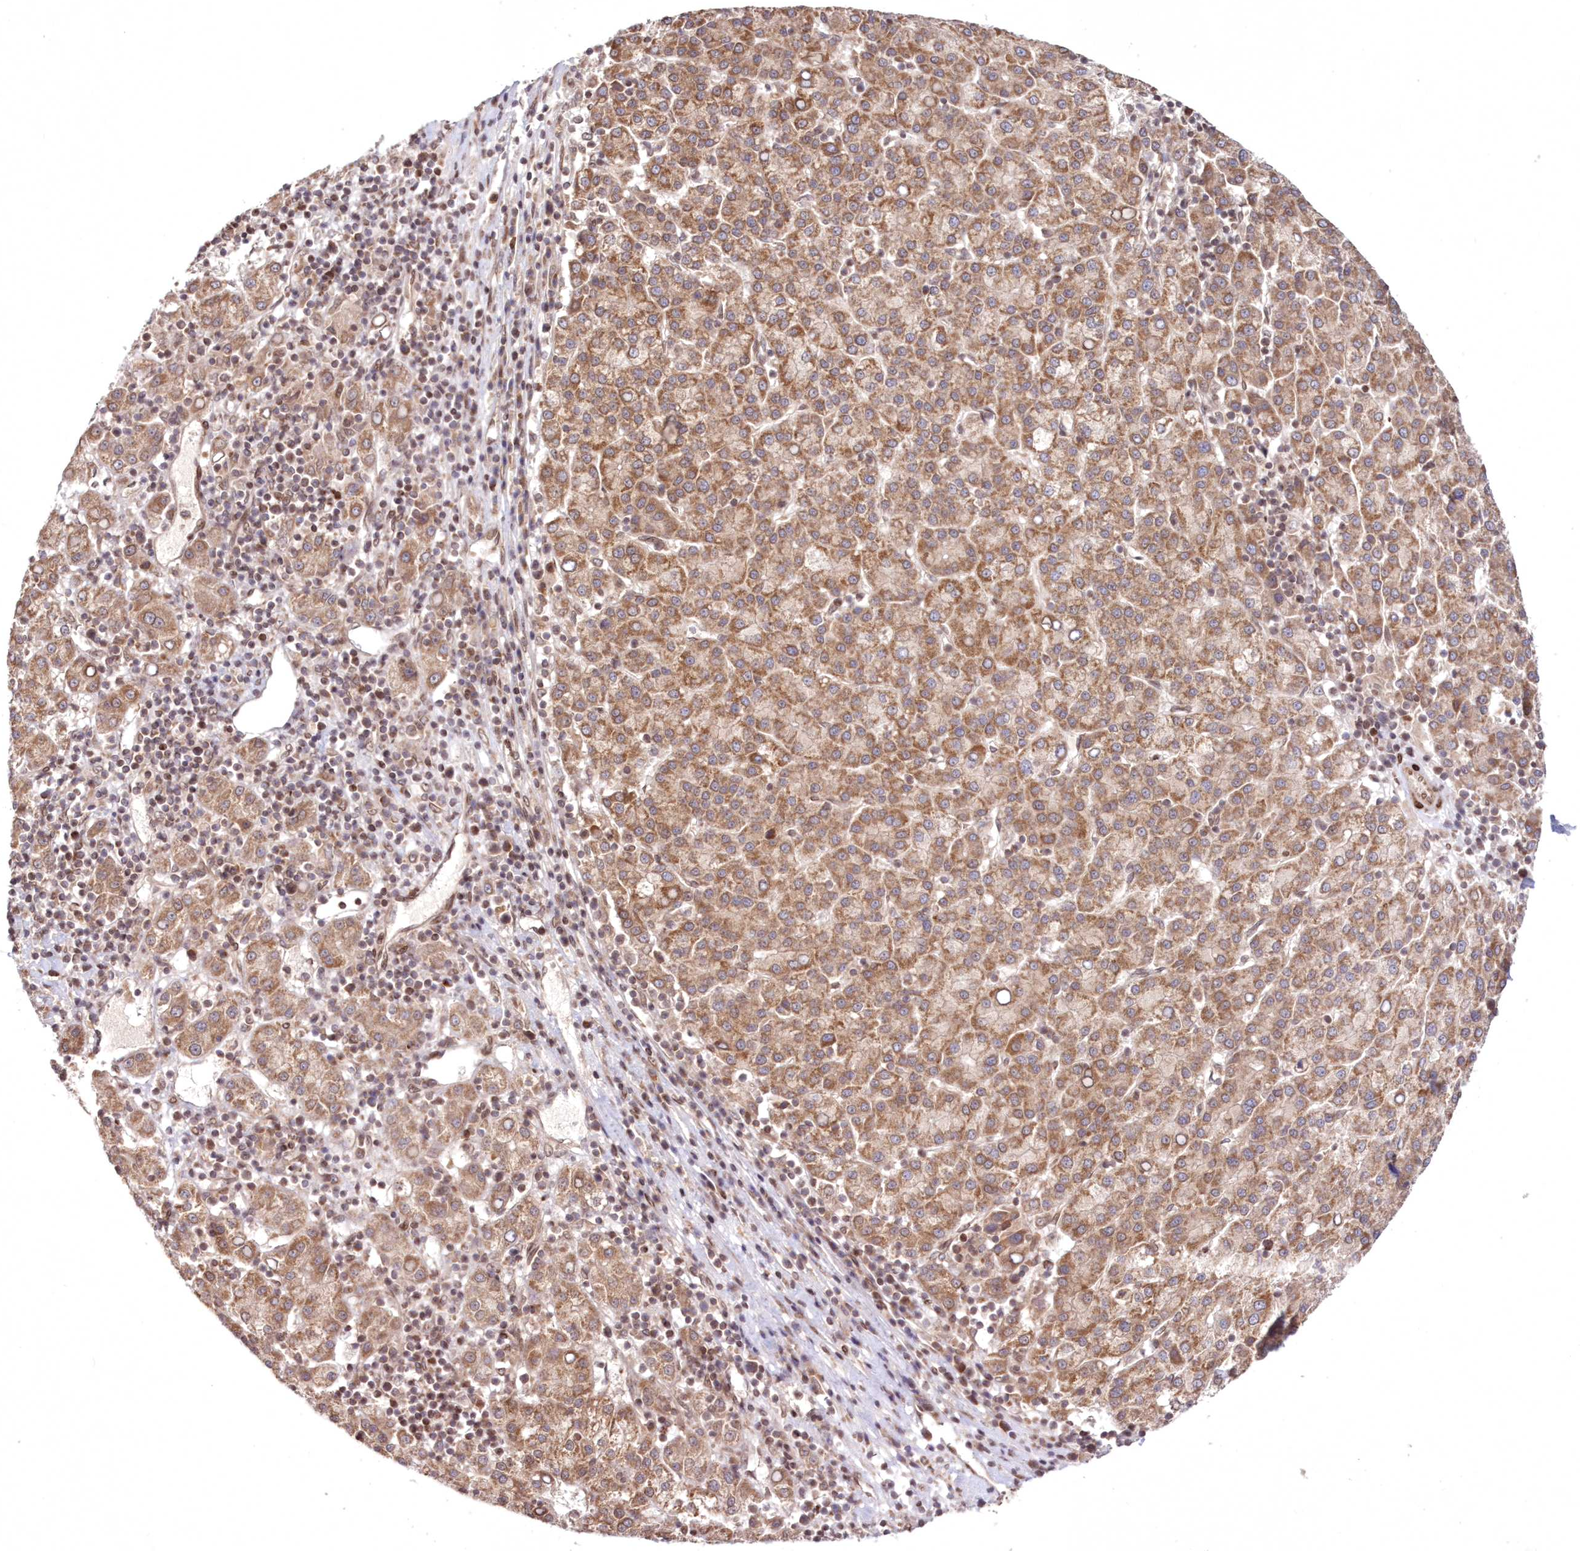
{"staining": {"intensity": "moderate", "quantity": ">75%", "location": "cytoplasmic/membranous"}, "tissue": "liver cancer", "cell_type": "Tumor cells", "image_type": "cancer", "snomed": [{"axis": "morphology", "description": "Carcinoma, Hepatocellular, NOS"}, {"axis": "topography", "description": "Liver"}], "caption": "An image showing moderate cytoplasmic/membranous expression in about >75% of tumor cells in liver cancer (hepatocellular carcinoma), as visualized by brown immunohistochemical staining.", "gene": "DNAJC27", "patient": {"sex": "female", "age": 58}}